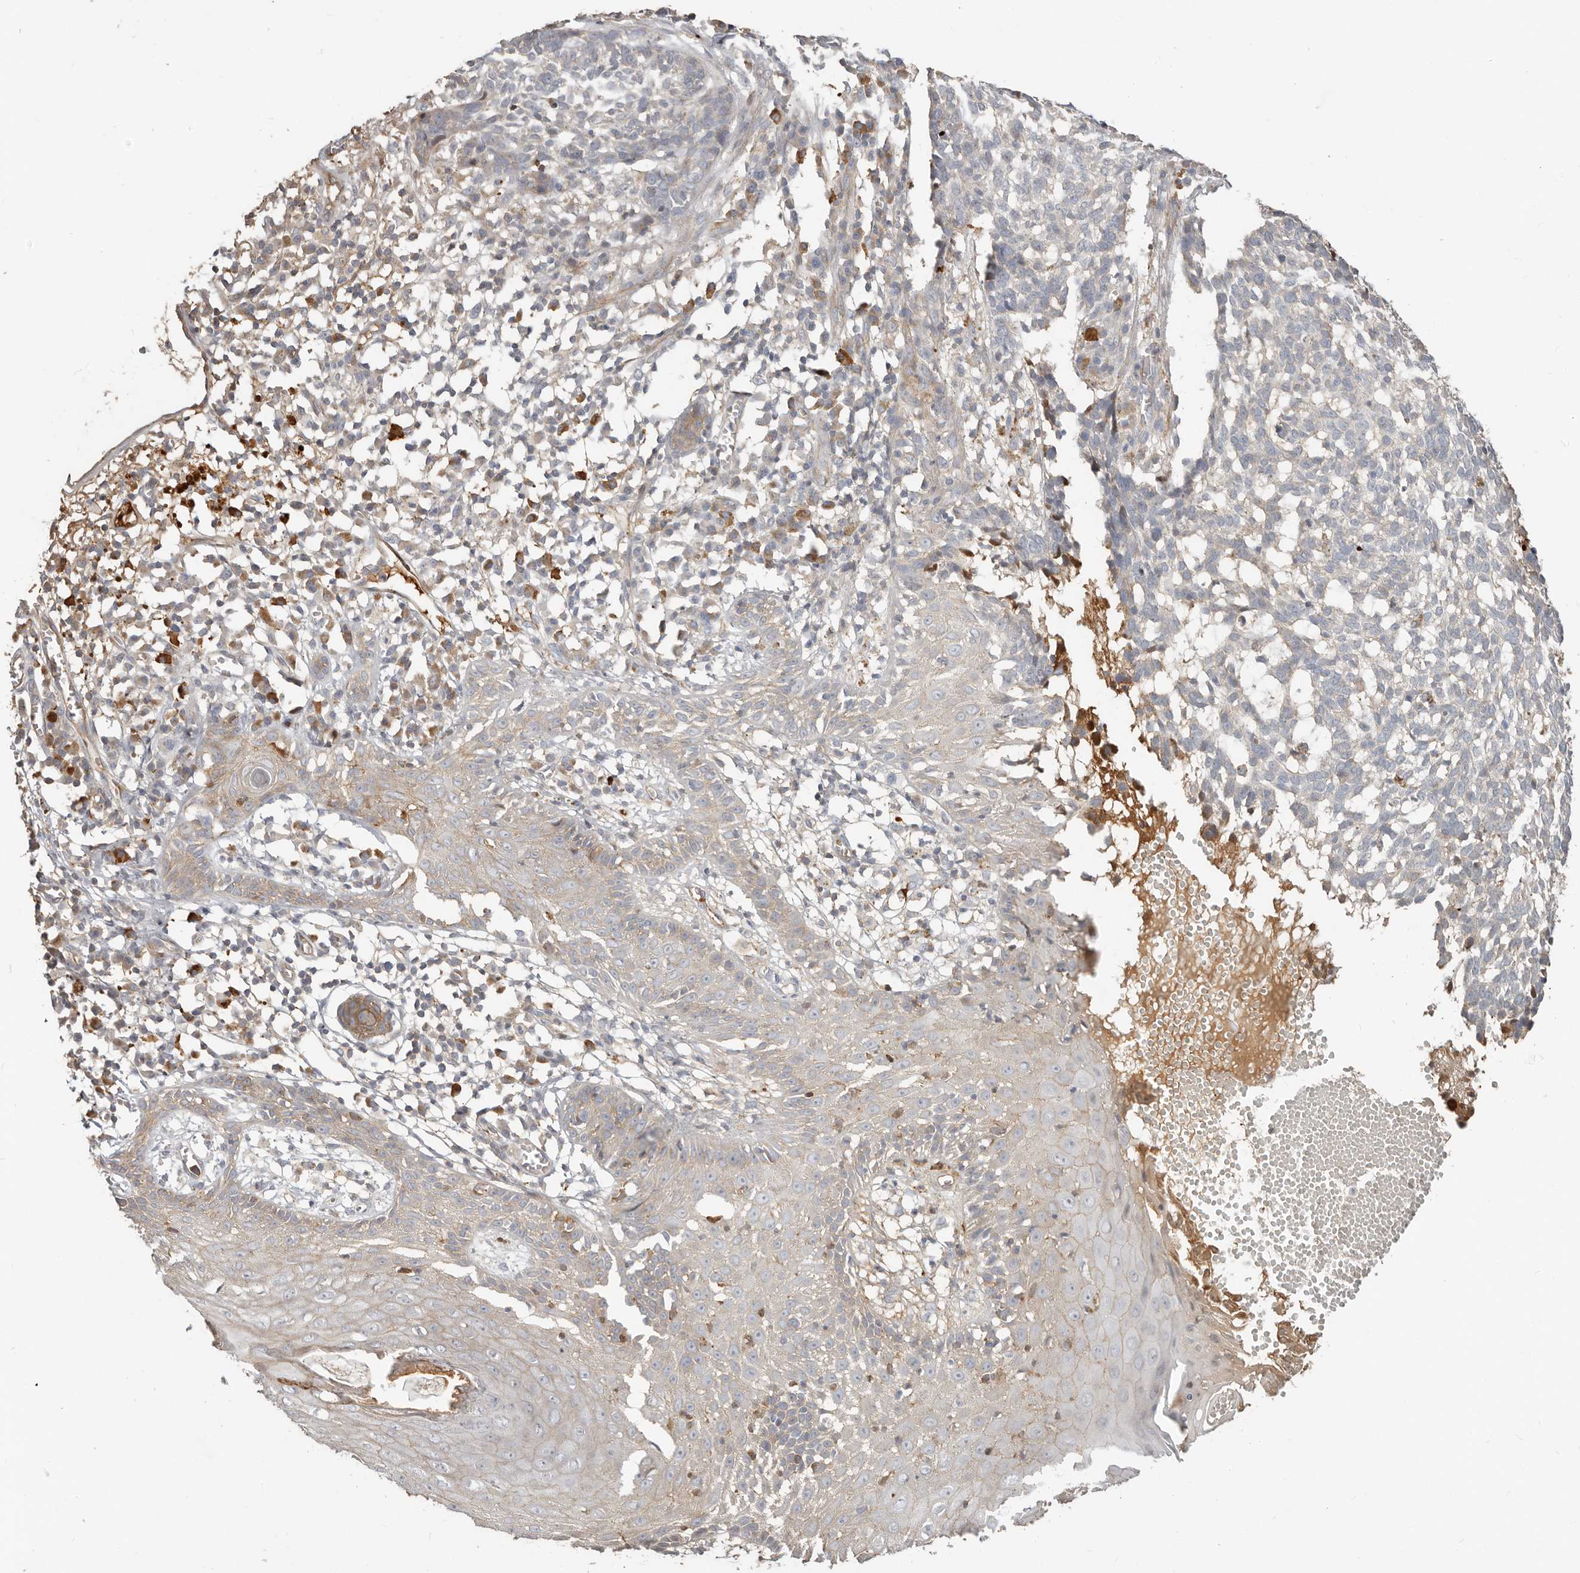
{"staining": {"intensity": "negative", "quantity": "none", "location": "none"}, "tissue": "skin cancer", "cell_type": "Tumor cells", "image_type": "cancer", "snomed": [{"axis": "morphology", "description": "Basal cell carcinoma"}, {"axis": "topography", "description": "Skin"}], "caption": "Basal cell carcinoma (skin) stained for a protein using immunohistochemistry demonstrates no staining tumor cells.", "gene": "MTFR2", "patient": {"sex": "male", "age": 85}}